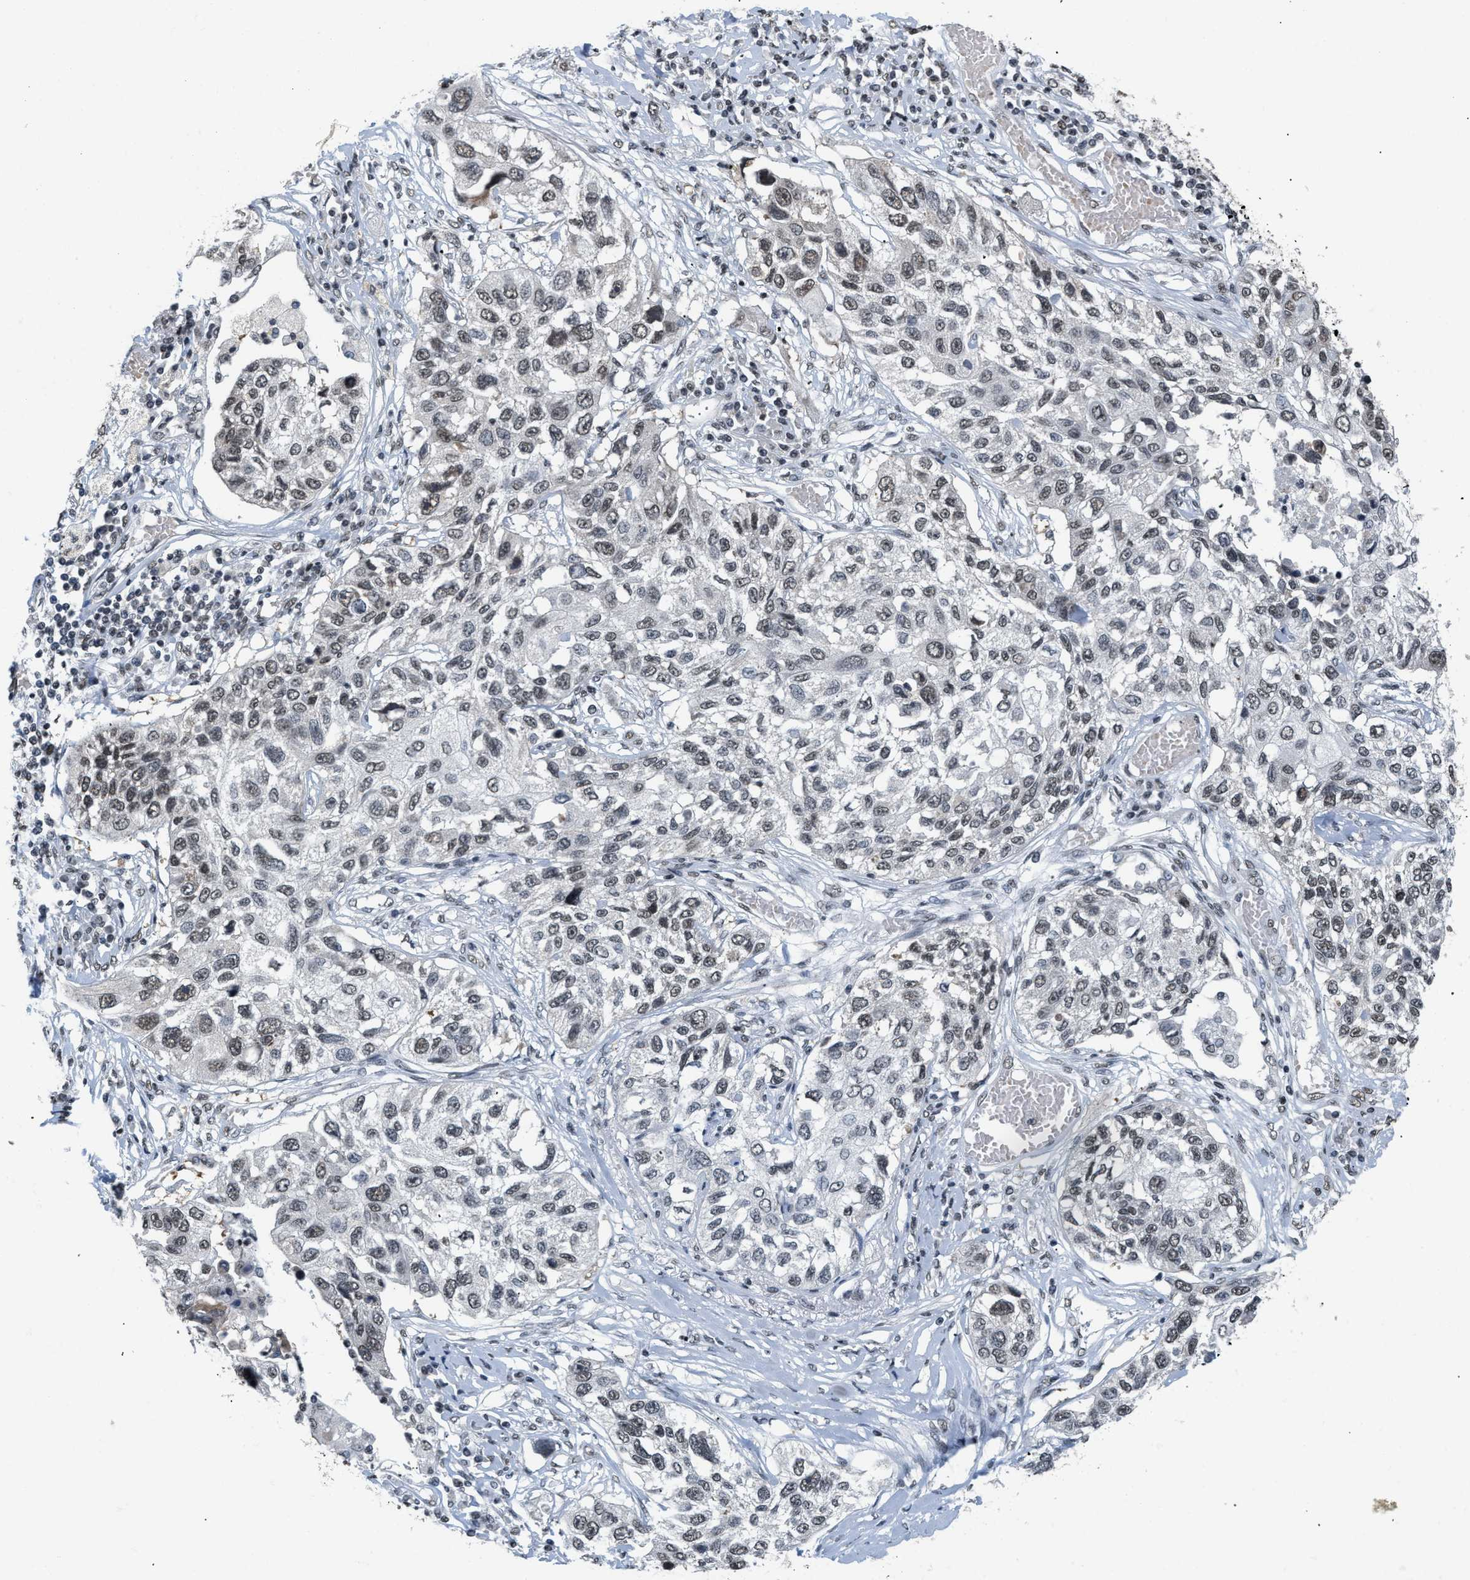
{"staining": {"intensity": "weak", "quantity": ">75%", "location": "nuclear"}, "tissue": "lung cancer", "cell_type": "Tumor cells", "image_type": "cancer", "snomed": [{"axis": "morphology", "description": "Squamous cell carcinoma, NOS"}, {"axis": "topography", "description": "Lung"}], "caption": "This is a micrograph of immunohistochemistry staining of lung squamous cell carcinoma, which shows weak positivity in the nuclear of tumor cells.", "gene": "RAF1", "patient": {"sex": "male", "age": 71}}